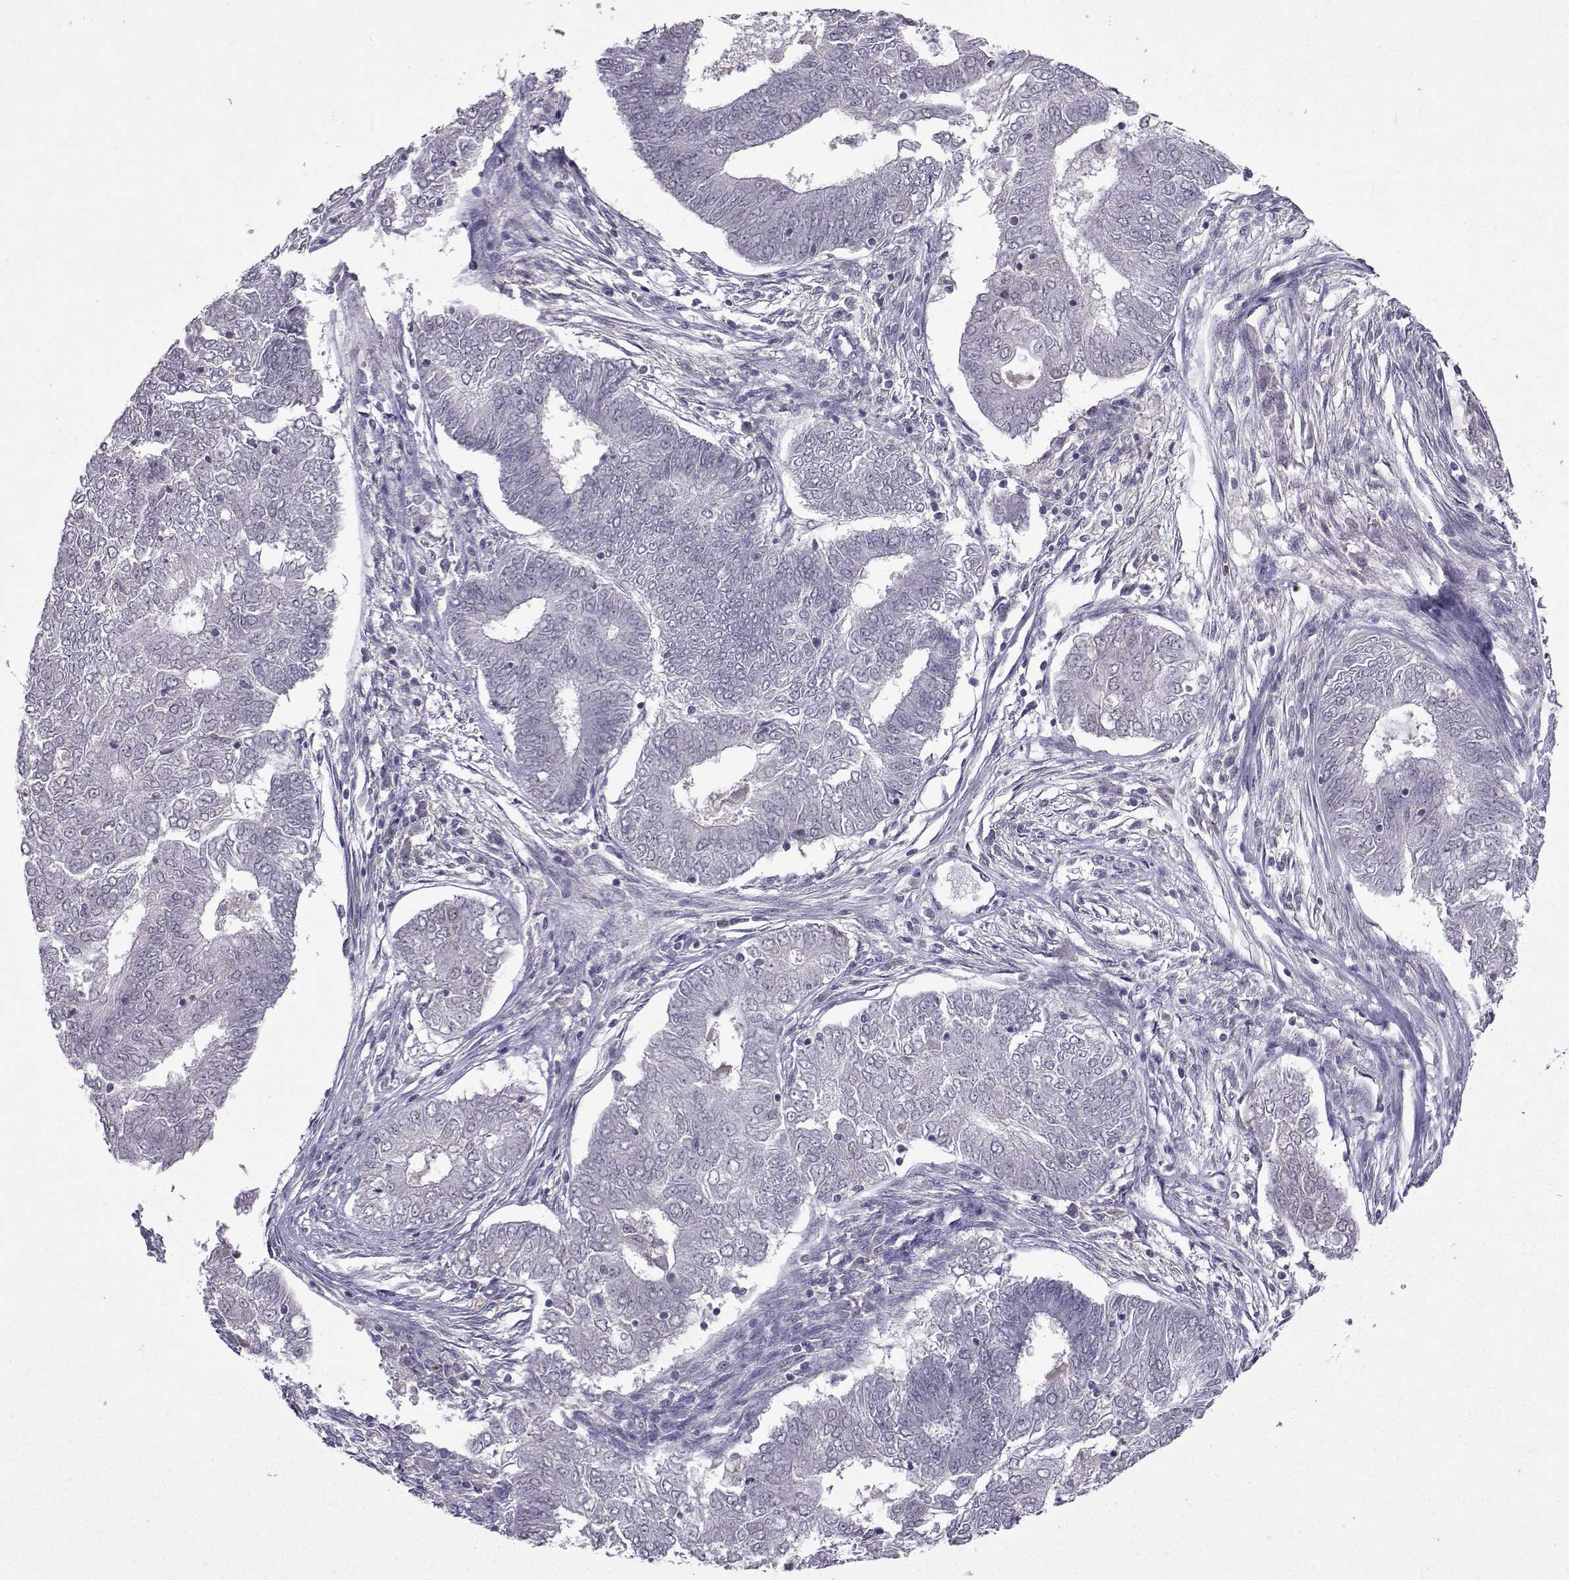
{"staining": {"intensity": "negative", "quantity": "none", "location": "none"}, "tissue": "endometrial cancer", "cell_type": "Tumor cells", "image_type": "cancer", "snomed": [{"axis": "morphology", "description": "Adenocarcinoma, NOS"}, {"axis": "topography", "description": "Endometrium"}], "caption": "Protein analysis of adenocarcinoma (endometrial) exhibits no significant positivity in tumor cells.", "gene": "CCL28", "patient": {"sex": "female", "age": 62}}